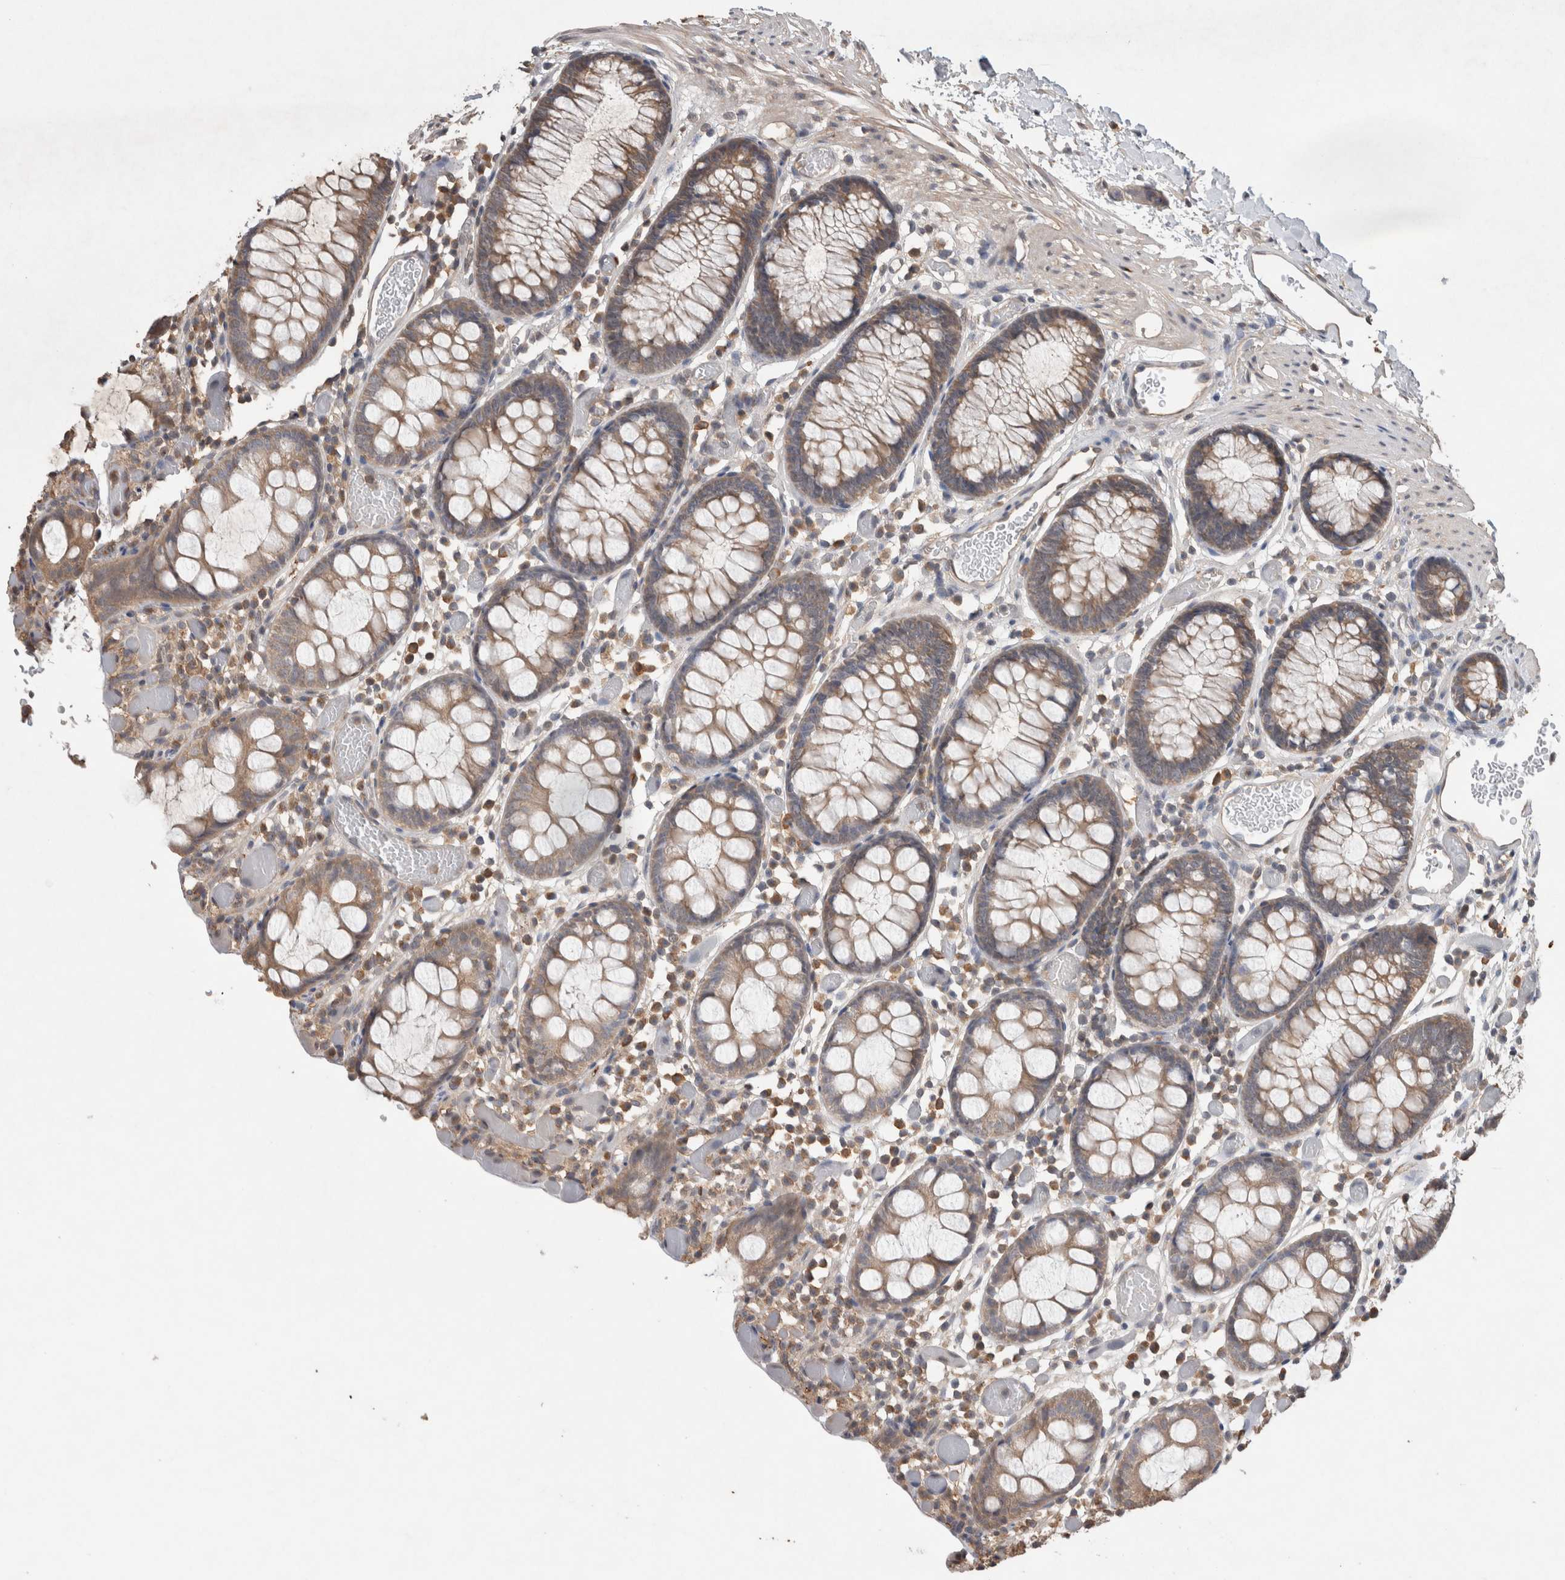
{"staining": {"intensity": "moderate", "quantity": ">75%", "location": "cytoplasmic/membranous"}, "tissue": "colon", "cell_type": "Endothelial cells", "image_type": "normal", "snomed": [{"axis": "morphology", "description": "Normal tissue, NOS"}, {"axis": "topography", "description": "Colon"}], "caption": "High-magnification brightfield microscopy of benign colon stained with DAB (brown) and counterstained with hematoxylin (blue). endothelial cells exhibit moderate cytoplasmic/membranous expression is seen in approximately>75% of cells.", "gene": "TRIM5", "patient": {"sex": "male", "age": 14}}